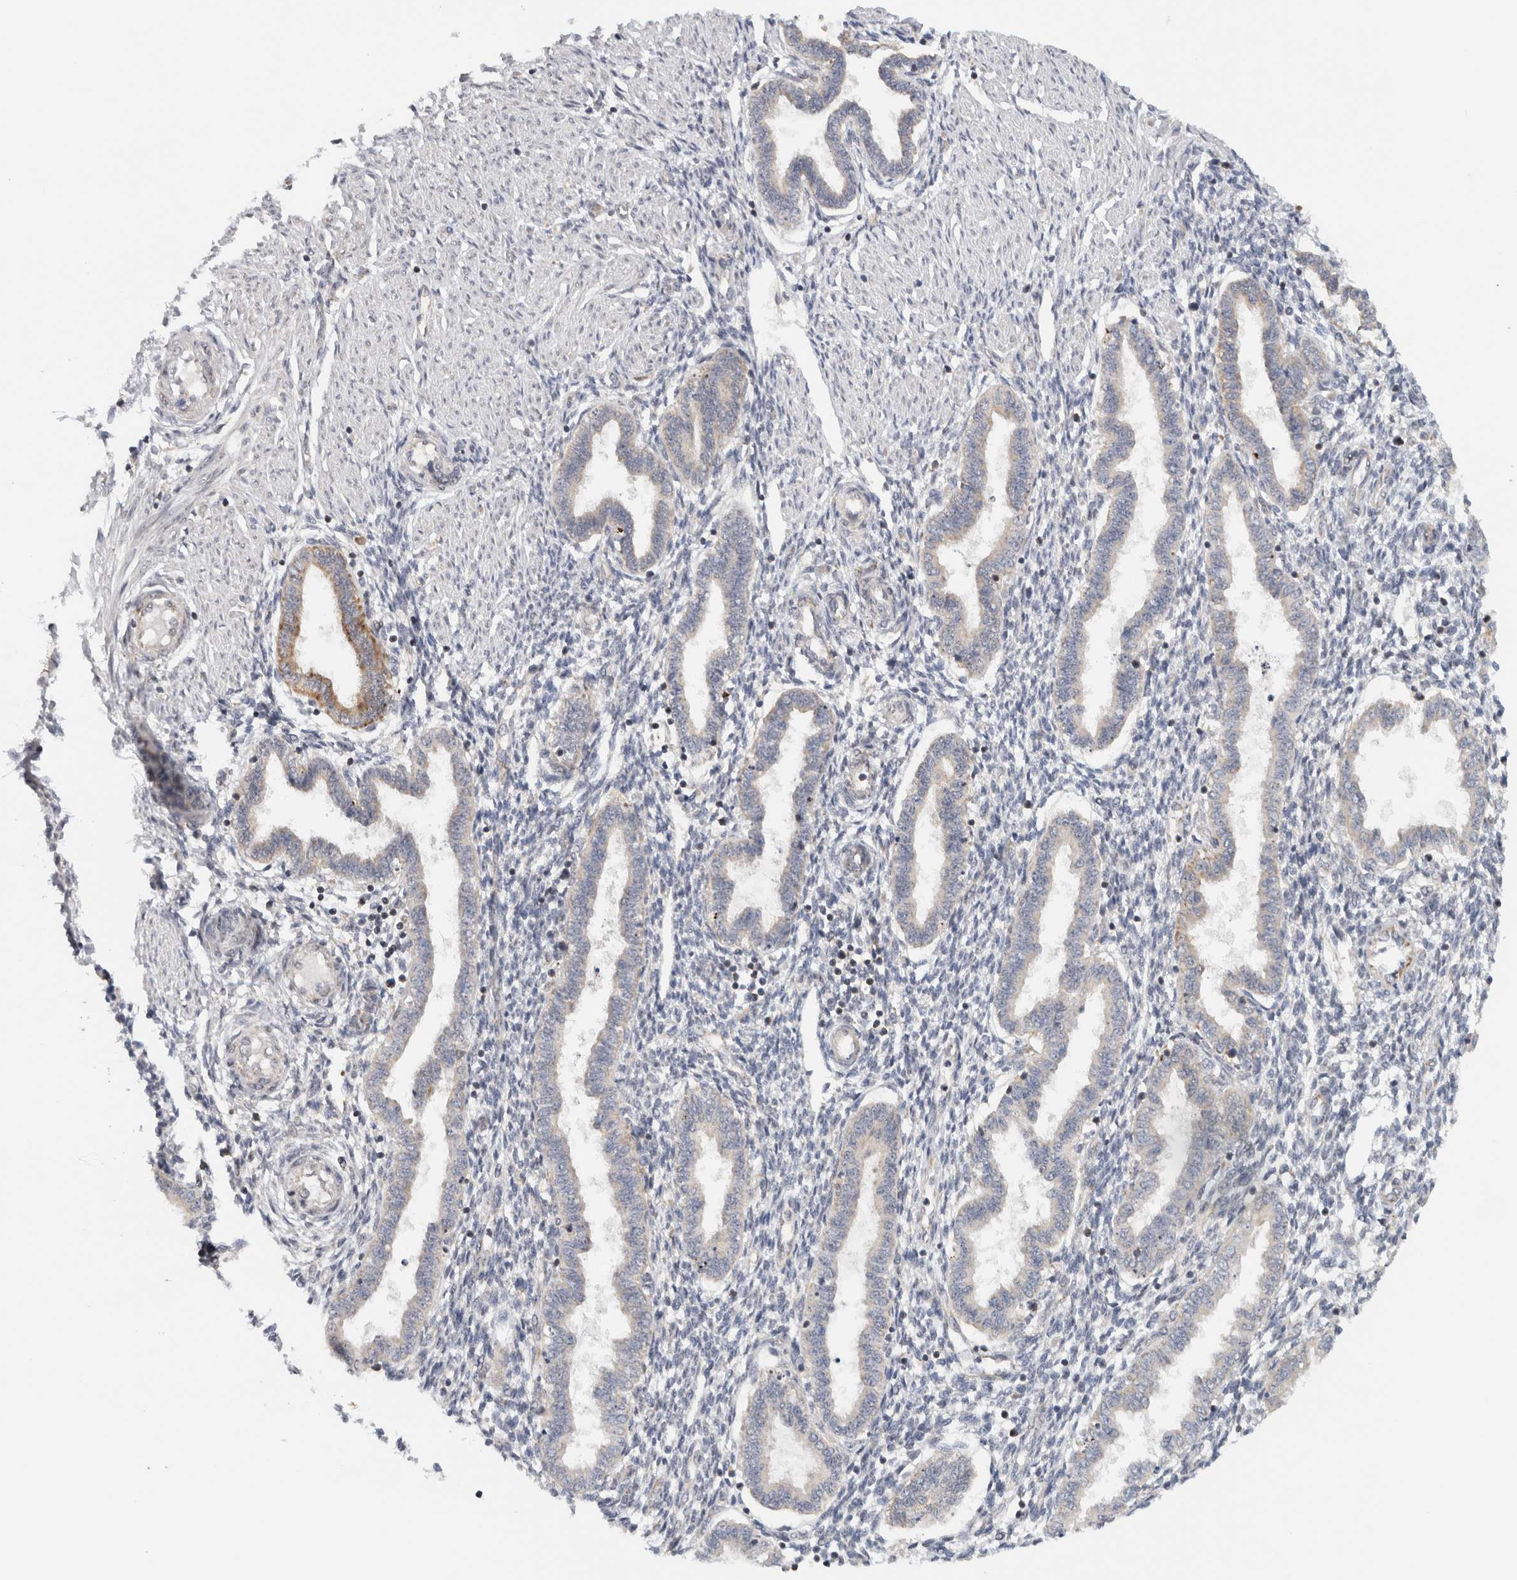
{"staining": {"intensity": "negative", "quantity": "none", "location": "none"}, "tissue": "endometrium", "cell_type": "Cells in endometrial stroma", "image_type": "normal", "snomed": [{"axis": "morphology", "description": "Normal tissue, NOS"}, {"axis": "topography", "description": "Endometrium"}], "caption": "Immunohistochemical staining of benign human endometrium reveals no significant positivity in cells in endometrial stroma. The staining is performed using DAB brown chromogen with nuclei counter-stained in using hematoxylin.", "gene": "CMC2", "patient": {"sex": "female", "age": 33}}